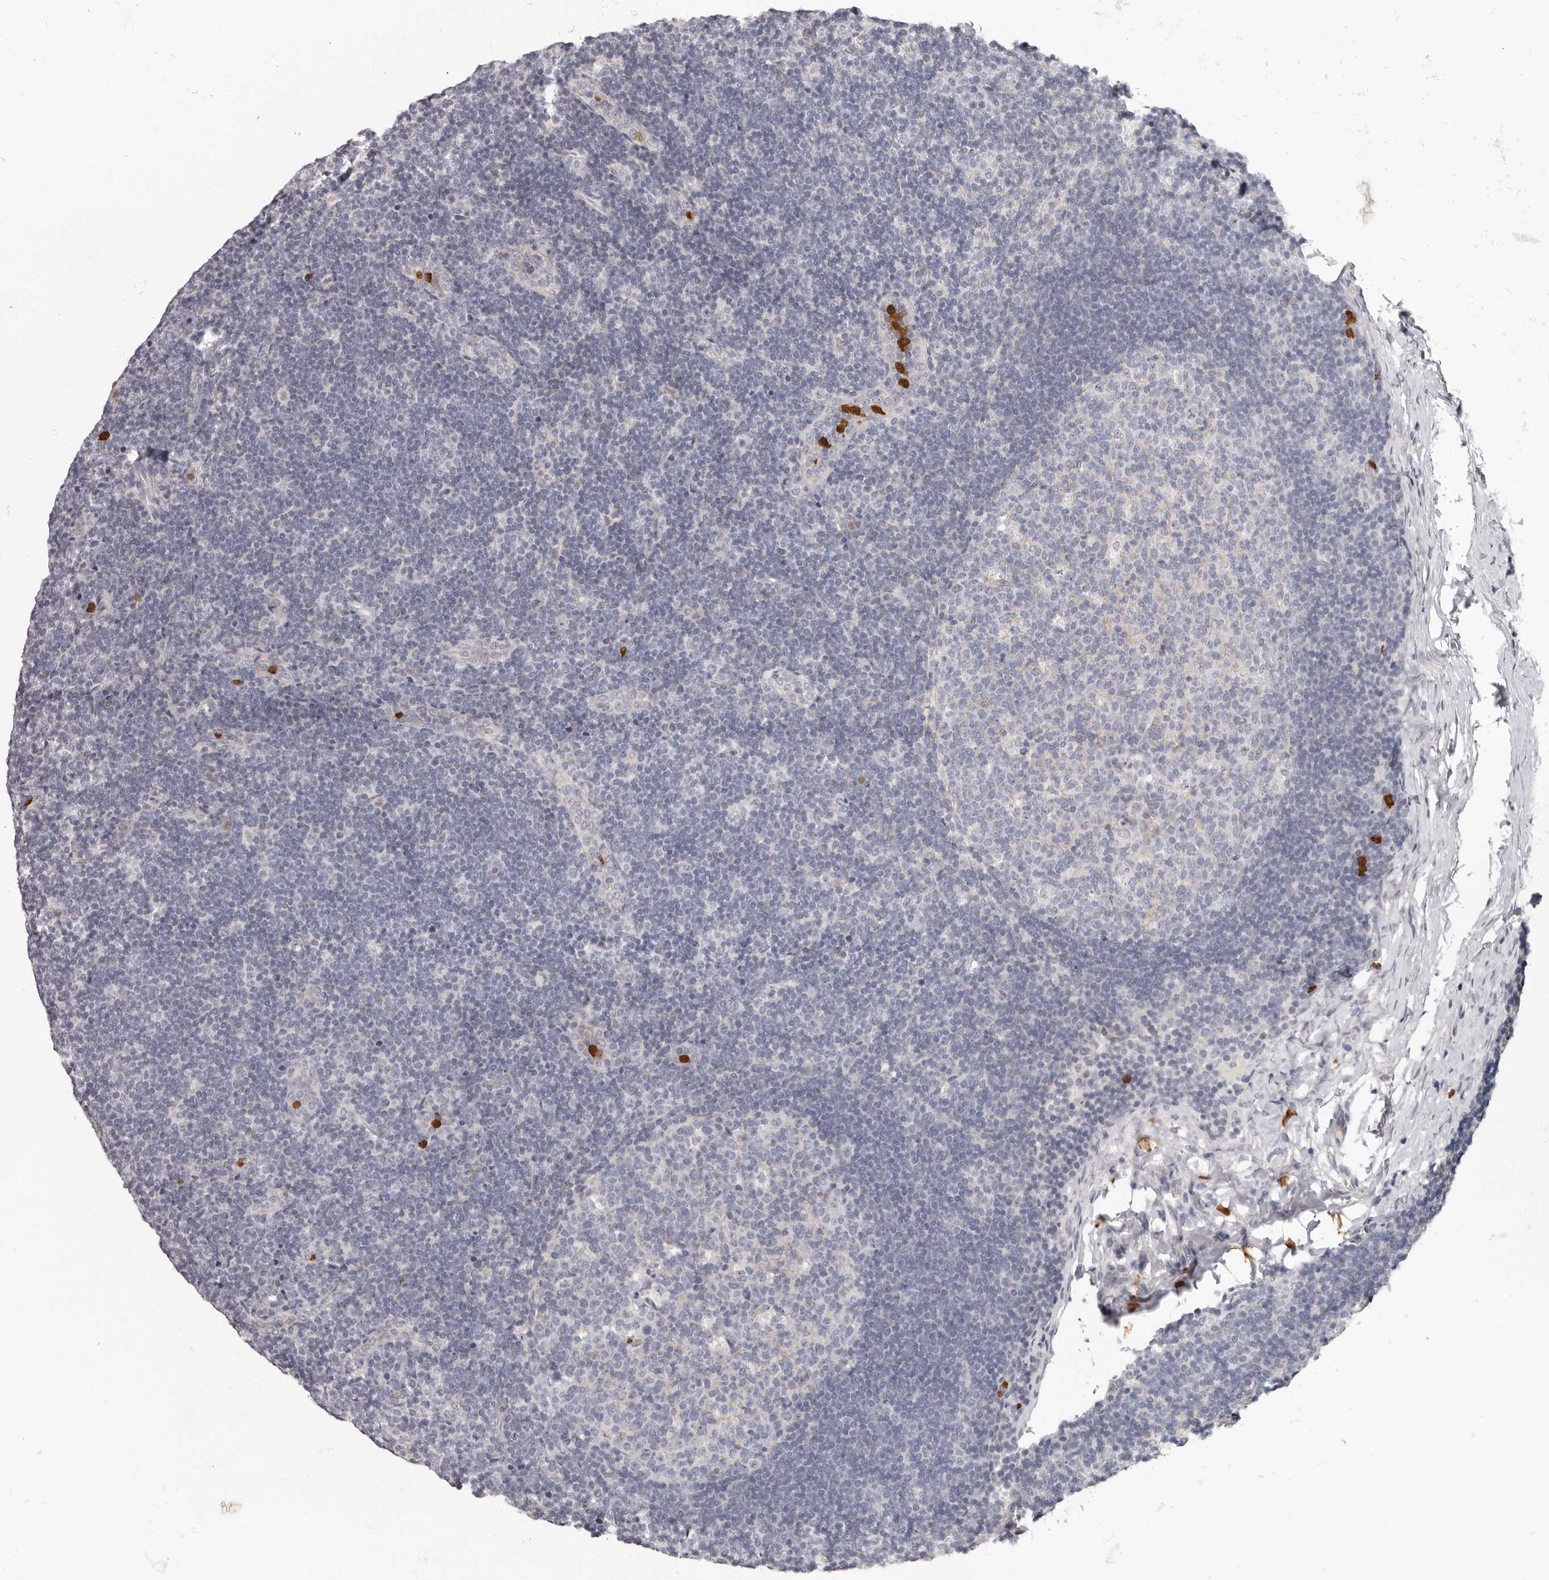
{"staining": {"intensity": "negative", "quantity": "none", "location": "none"}, "tissue": "lymph node", "cell_type": "Germinal center cells", "image_type": "normal", "snomed": [{"axis": "morphology", "description": "Normal tissue, NOS"}, {"axis": "topography", "description": "Lymph node"}], "caption": "The photomicrograph demonstrates no staining of germinal center cells in unremarkable lymph node.", "gene": "GPR157", "patient": {"sex": "female", "age": 22}}